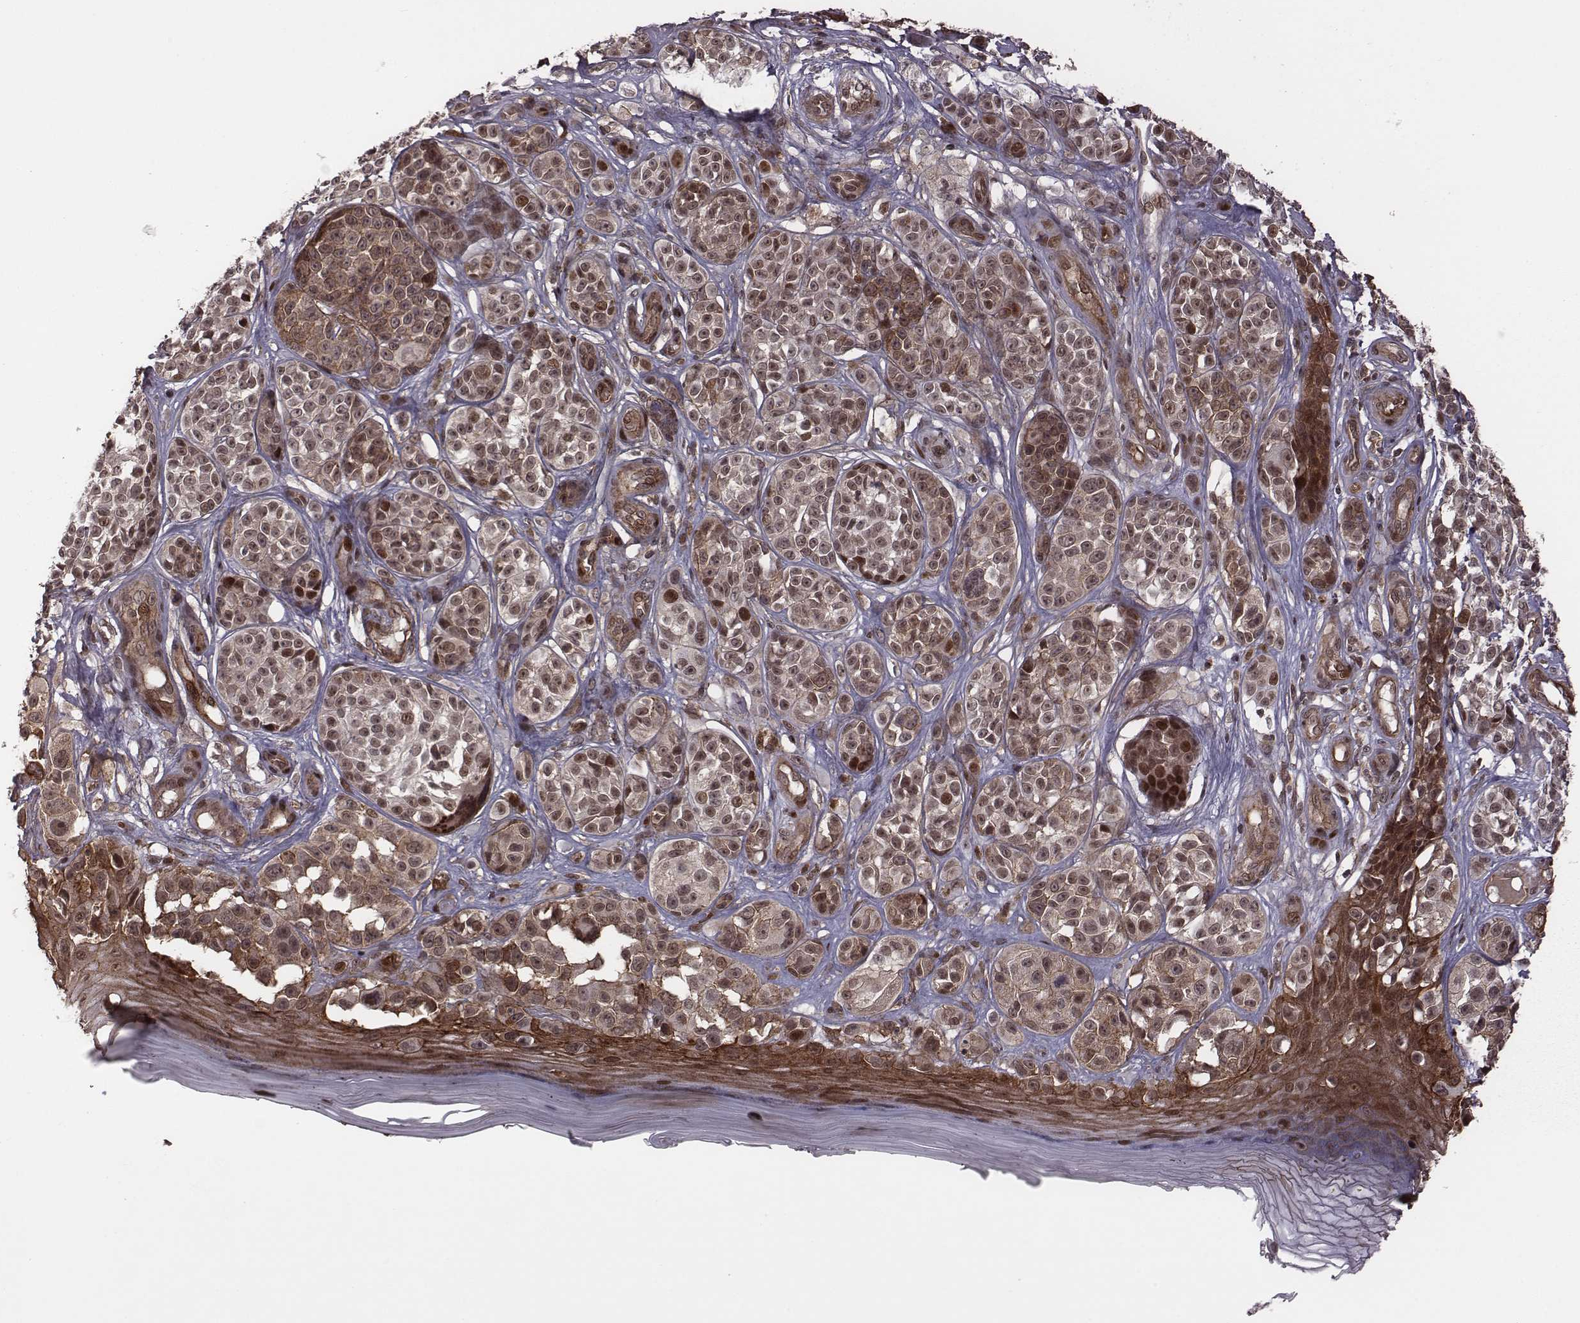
{"staining": {"intensity": "weak", "quantity": "25%-75%", "location": "cytoplasmic/membranous,nuclear"}, "tissue": "melanoma", "cell_type": "Tumor cells", "image_type": "cancer", "snomed": [{"axis": "morphology", "description": "Malignant melanoma, NOS"}, {"axis": "topography", "description": "Skin"}], "caption": "Protein expression analysis of malignant melanoma reveals weak cytoplasmic/membranous and nuclear expression in approximately 25%-75% of tumor cells. Nuclei are stained in blue.", "gene": "RPL3", "patient": {"sex": "female", "age": 90}}